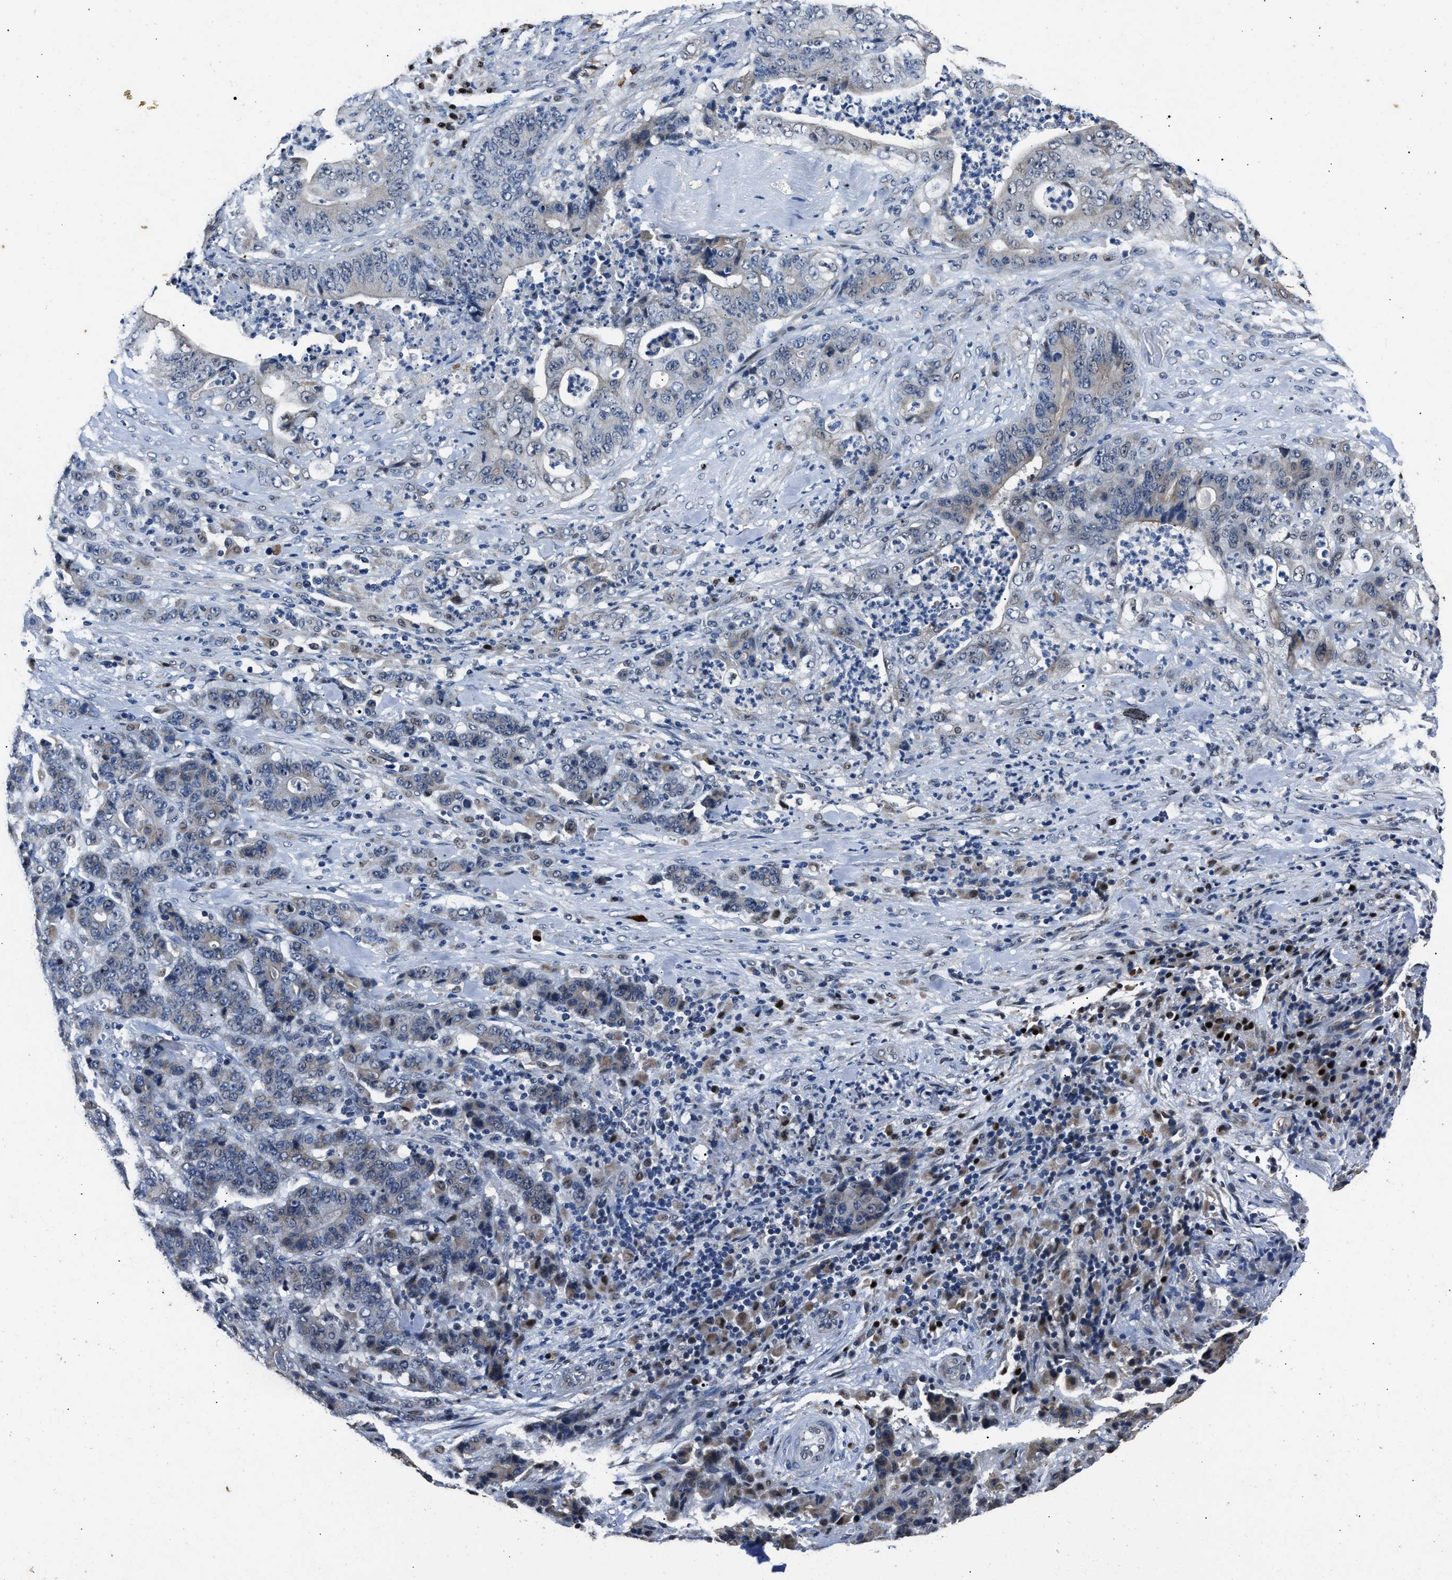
{"staining": {"intensity": "weak", "quantity": "25%-75%", "location": "cytoplasmic/membranous"}, "tissue": "stomach cancer", "cell_type": "Tumor cells", "image_type": "cancer", "snomed": [{"axis": "morphology", "description": "Adenocarcinoma, NOS"}, {"axis": "topography", "description": "Stomach"}], "caption": "Brown immunohistochemical staining in human stomach adenocarcinoma demonstrates weak cytoplasmic/membranous expression in about 25%-75% of tumor cells. (IHC, brightfield microscopy, high magnification).", "gene": "NSUN5", "patient": {"sex": "female", "age": 73}}